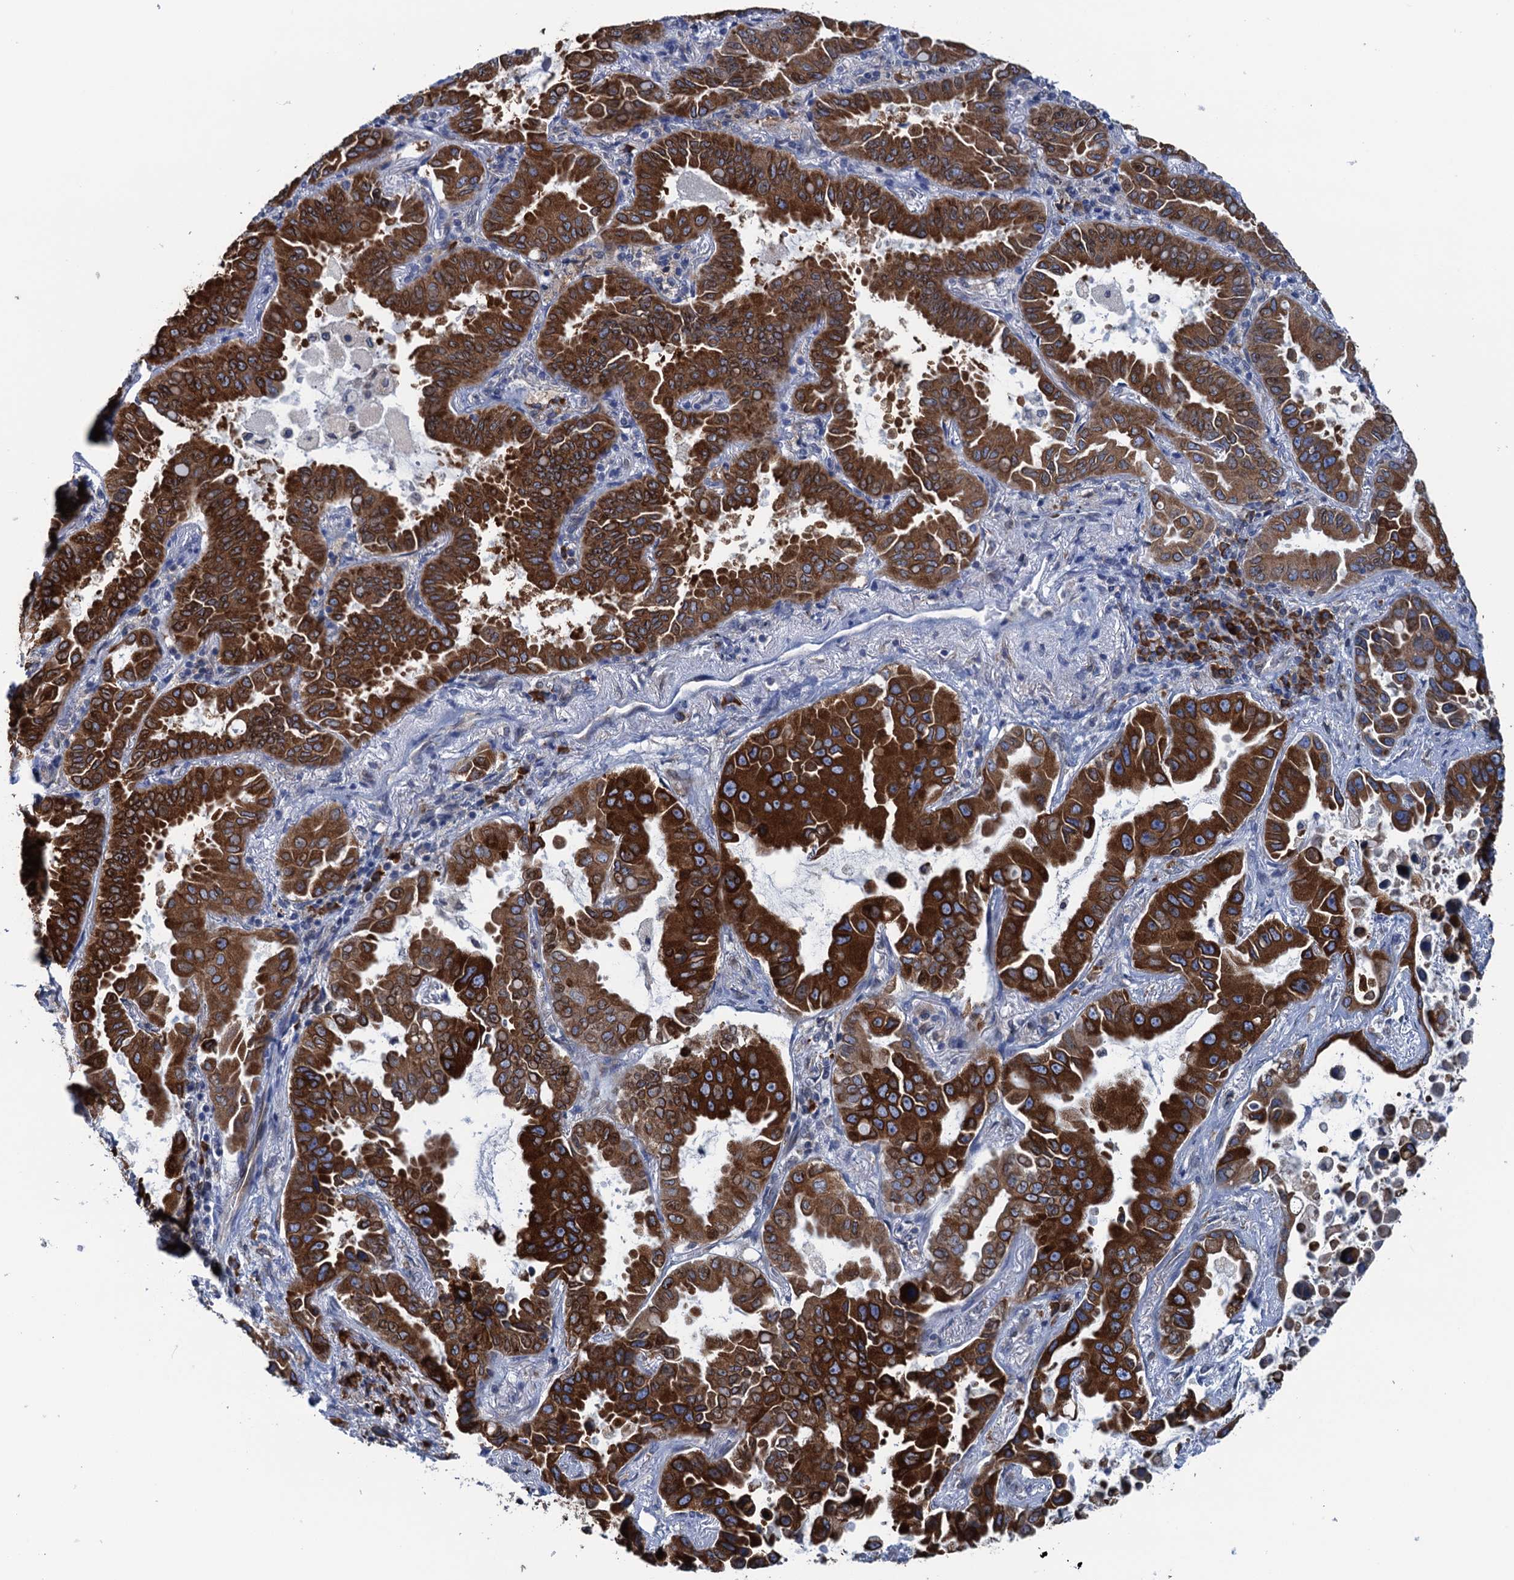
{"staining": {"intensity": "strong", "quantity": ">75%", "location": "cytoplasmic/membranous"}, "tissue": "lung cancer", "cell_type": "Tumor cells", "image_type": "cancer", "snomed": [{"axis": "morphology", "description": "Adenocarcinoma, NOS"}, {"axis": "topography", "description": "Lung"}], "caption": "The micrograph demonstrates immunohistochemical staining of lung adenocarcinoma. There is strong cytoplasmic/membranous expression is appreciated in about >75% of tumor cells.", "gene": "TMEM205", "patient": {"sex": "male", "age": 64}}